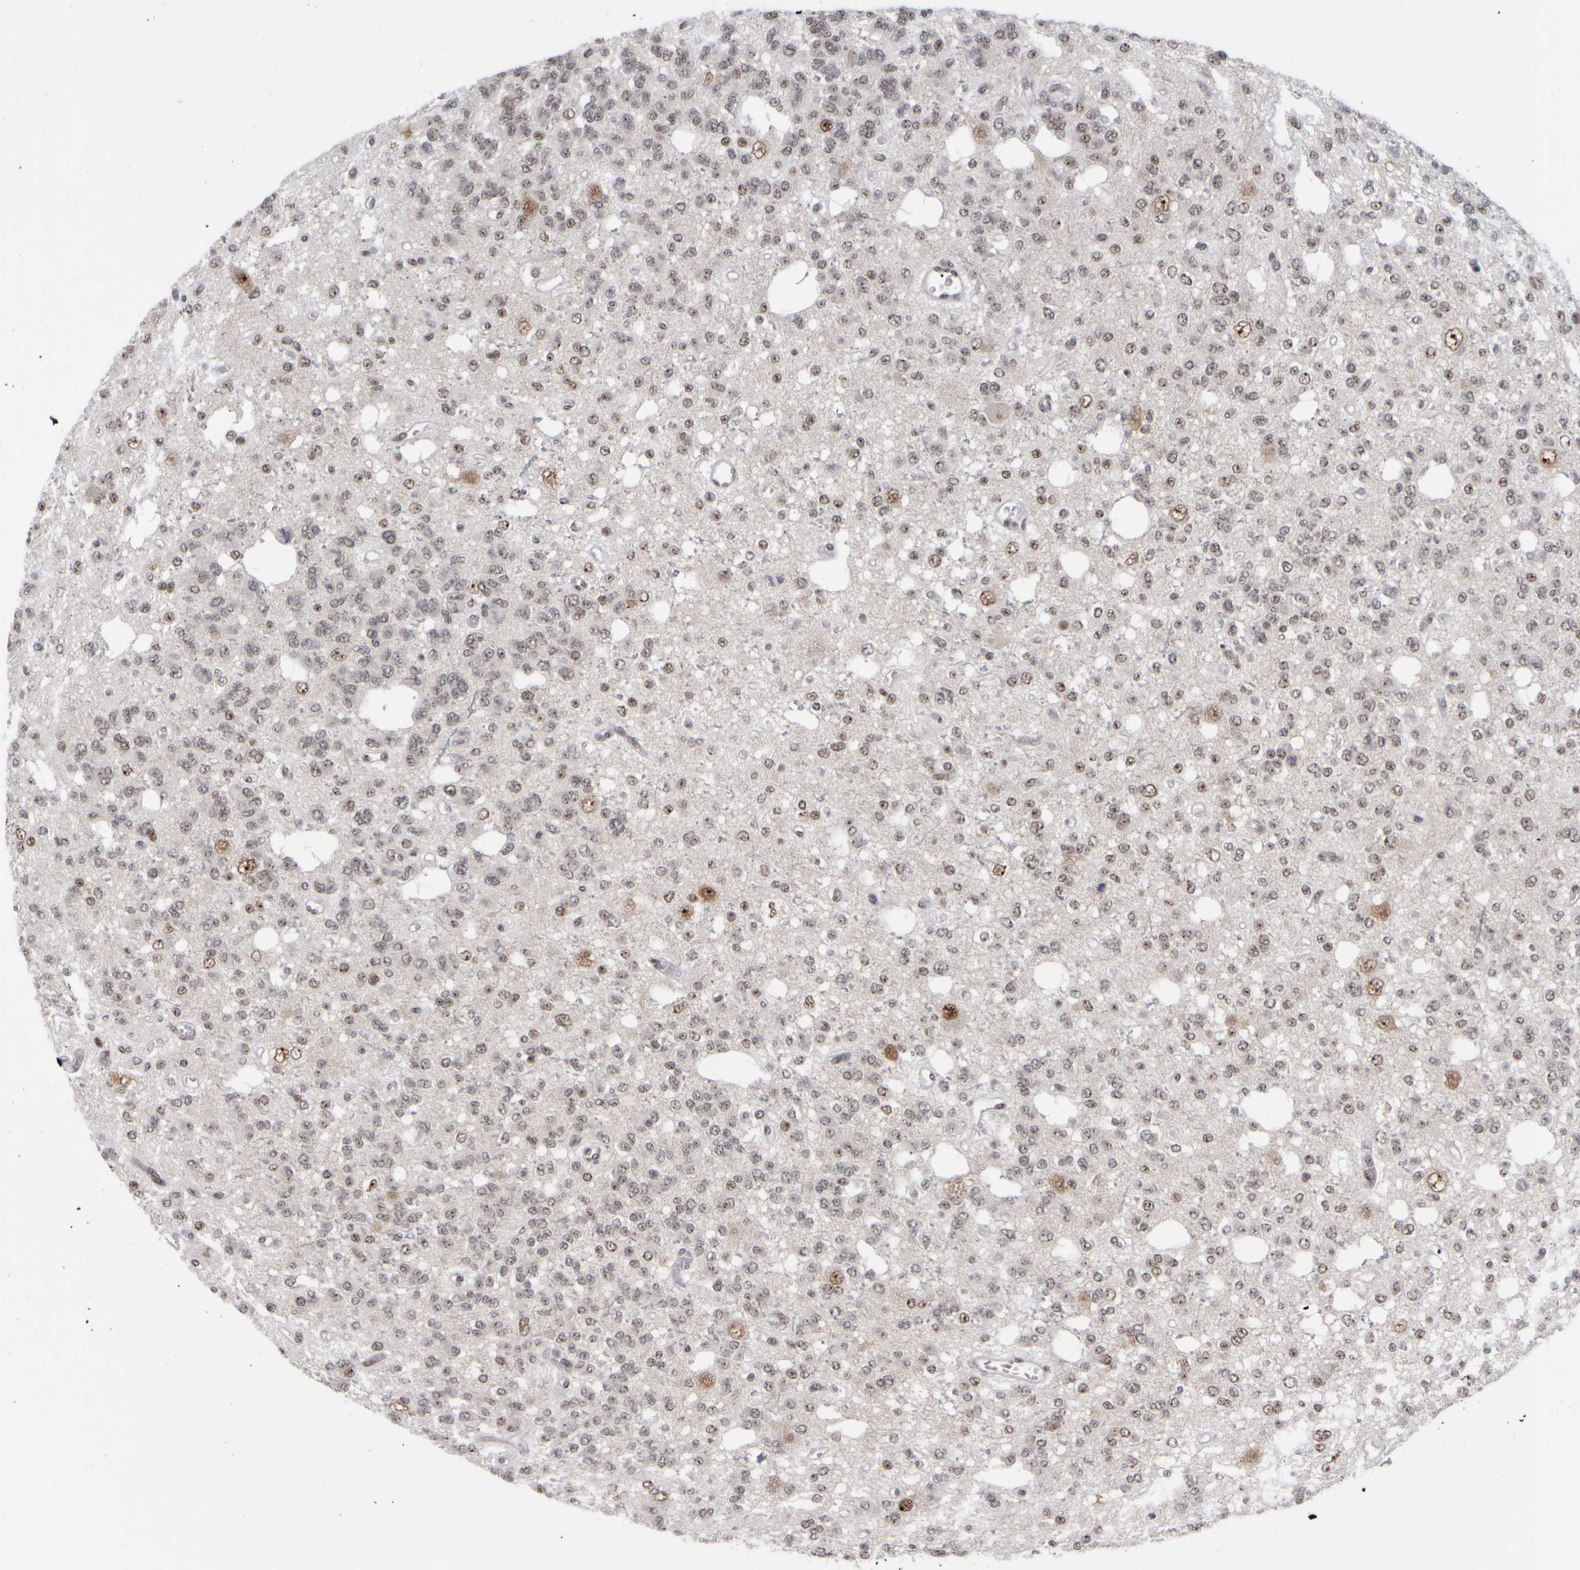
{"staining": {"intensity": "moderate", "quantity": "<25%", "location": "nuclear"}, "tissue": "glioma", "cell_type": "Tumor cells", "image_type": "cancer", "snomed": [{"axis": "morphology", "description": "Glioma, malignant, Low grade"}, {"axis": "topography", "description": "Brain"}], "caption": "A brown stain labels moderate nuclear expression of a protein in human malignant glioma (low-grade) tumor cells. Nuclei are stained in blue.", "gene": "SURF6", "patient": {"sex": "male", "age": 38}}